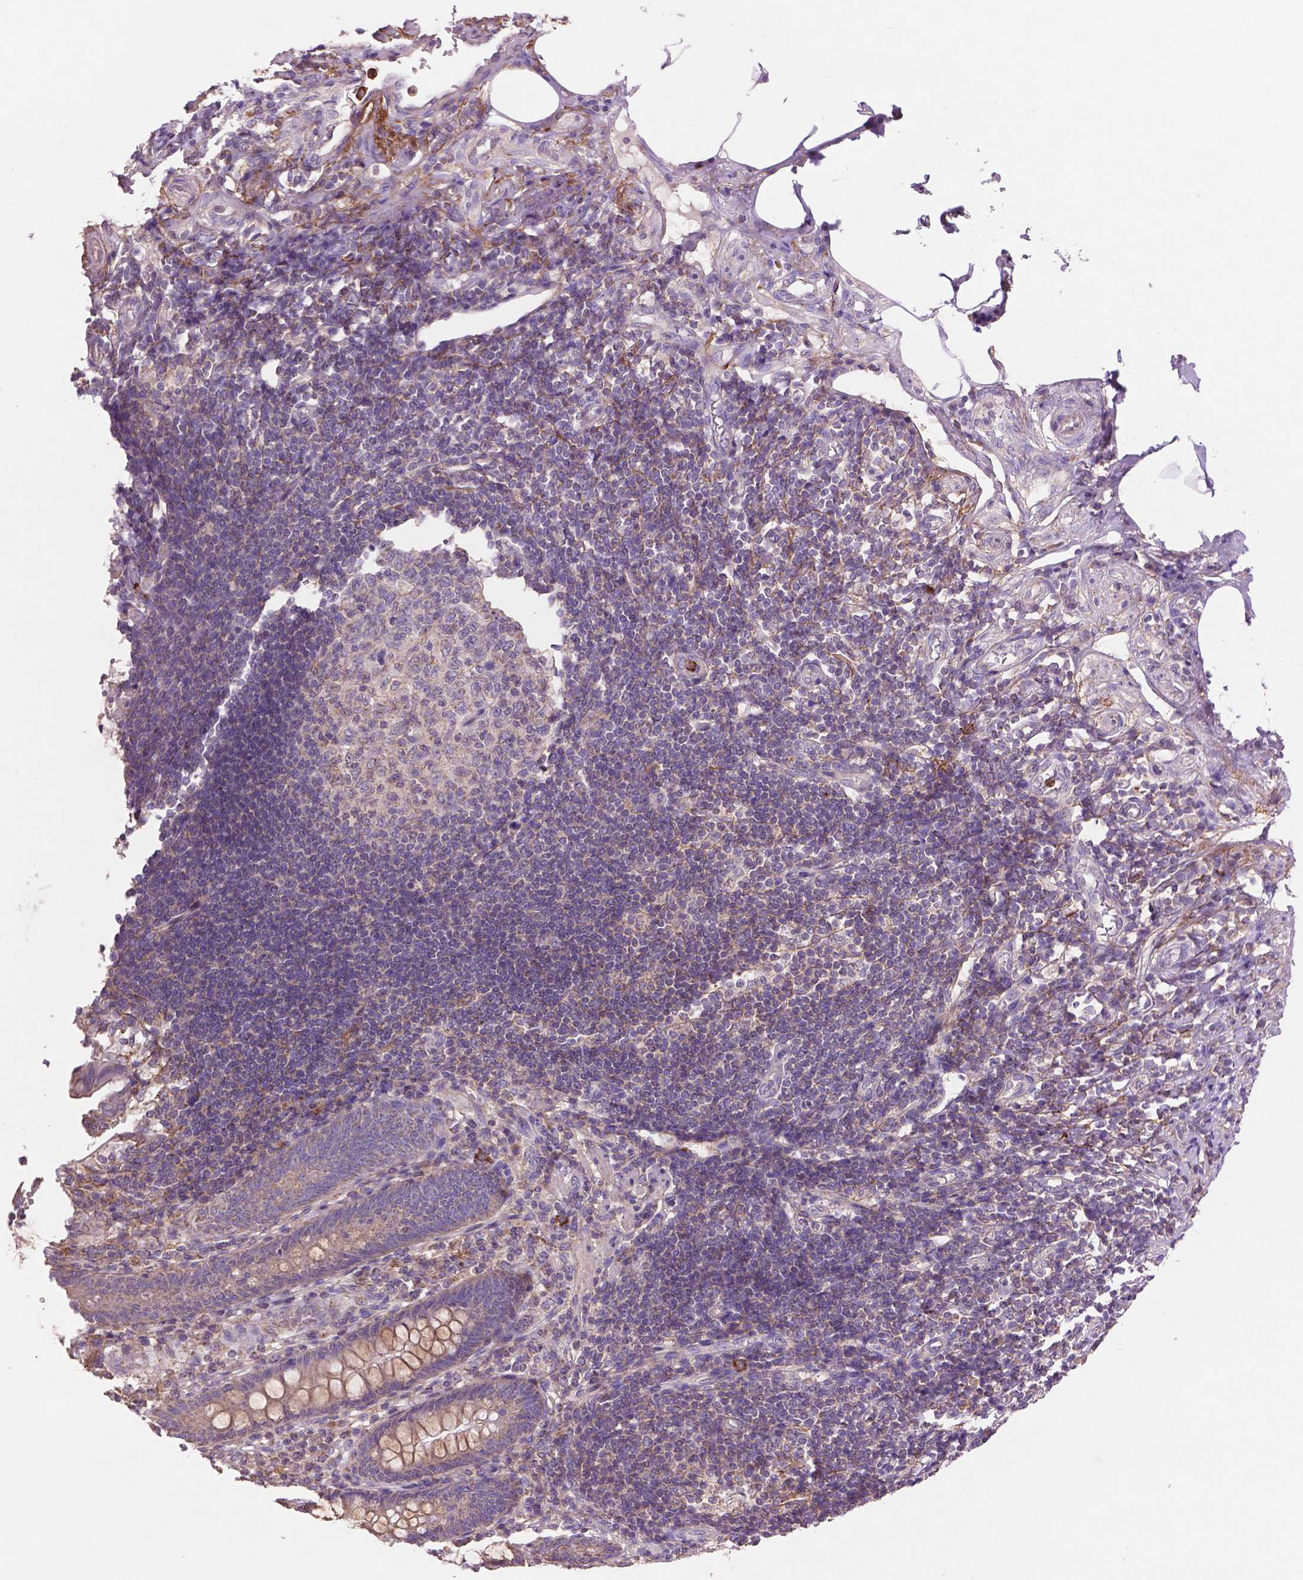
{"staining": {"intensity": "weak", "quantity": "25%-75%", "location": "cytoplasmic/membranous"}, "tissue": "appendix", "cell_type": "Glandular cells", "image_type": "normal", "snomed": [{"axis": "morphology", "description": "Normal tissue, NOS"}, {"axis": "topography", "description": "Appendix"}], "caption": "Appendix stained for a protein (brown) displays weak cytoplasmic/membranous positive staining in about 25%-75% of glandular cells.", "gene": "LRRC3C", "patient": {"sex": "female", "age": 57}}